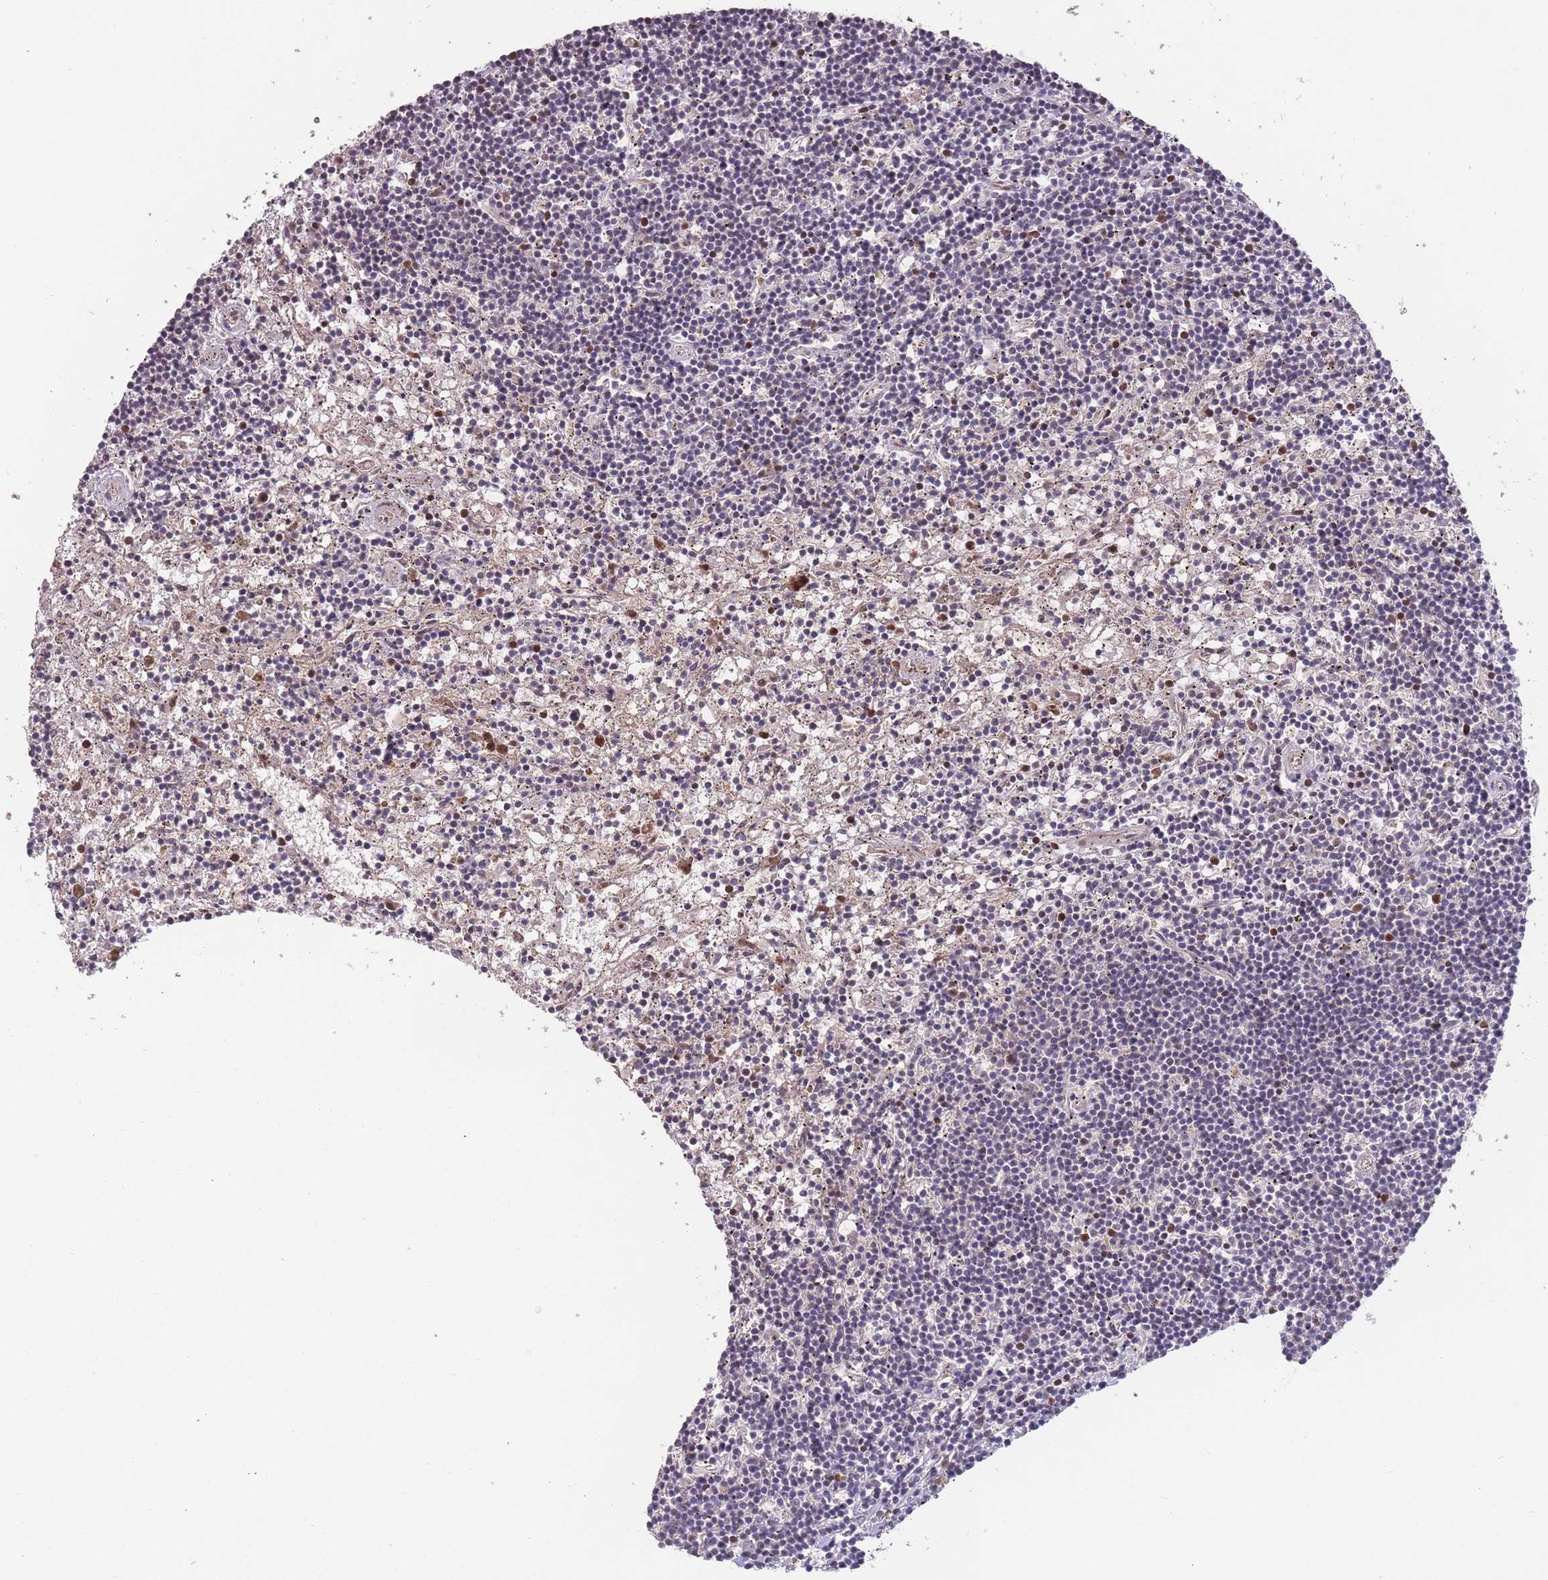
{"staining": {"intensity": "negative", "quantity": "none", "location": "none"}, "tissue": "lymphoma", "cell_type": "Tumor cells", "image_type": "cancer", "snomed": [{"axis": "morphology", "description": "Malignant lymphoma, non-Hodgkin's type, Low grade"}, {"axis": "topography", "description": "Spleen"}], "caption": "Immunohistochemical staining of human lymphoma displays no significant staining in tumor cells.", "gene": "ADCYAP1R1", "patient": {"sex": "male", "age": 76}}